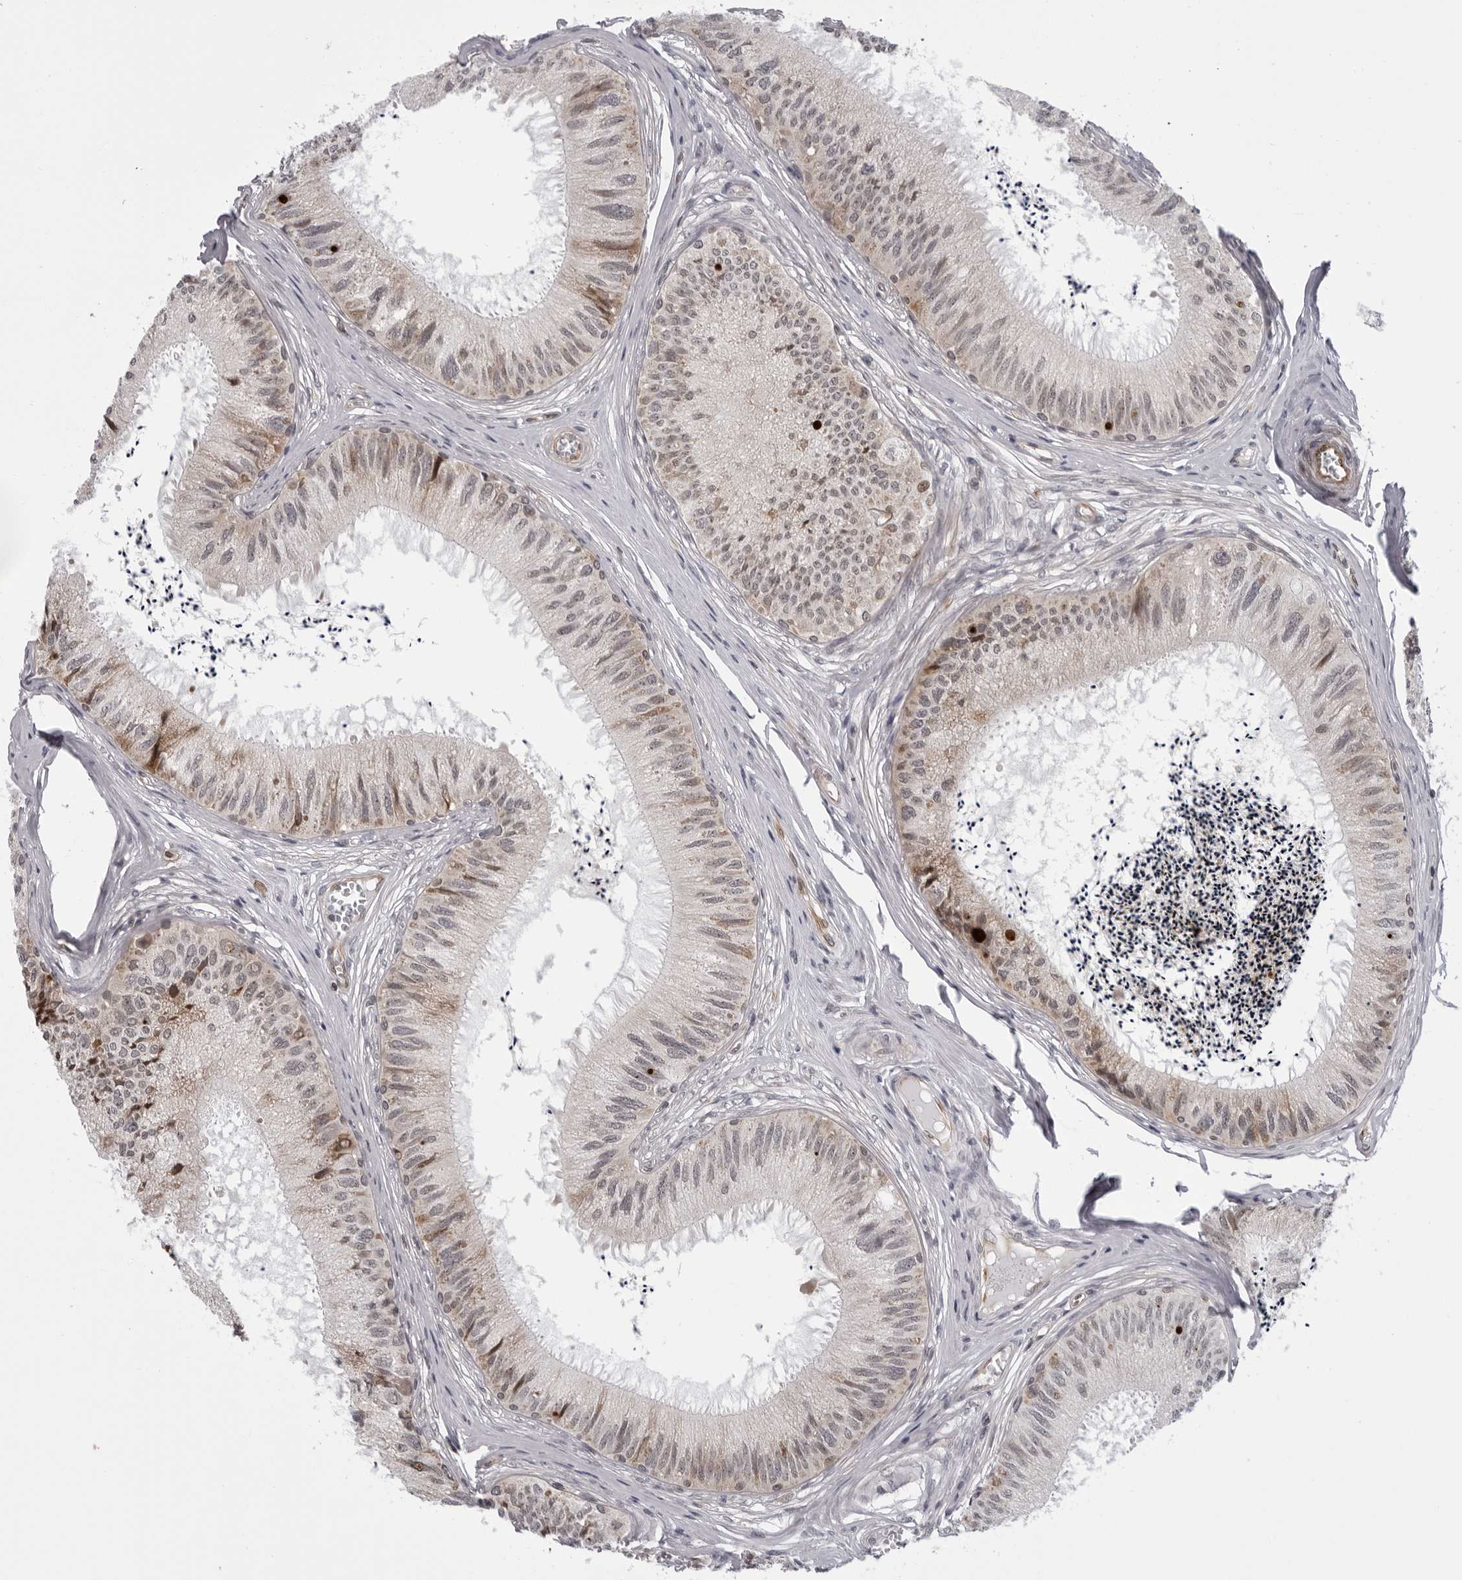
{"staining": {"intensity": "moderate", "quantity": ">75%", "location": "cytoplasmic/membranous"}, "tissue": "epididymis", "cell_type": "Glandular cells", "image_type": "normal", "snomed": [{"axis": "morphology", "description": "Normal tissue, NOS"}, {"axis": "topography", "description": "Epididymis"}], "caption": "The image demonstrates a brown stain indicating the presence of a protein in the cytoplasmic/membranous of glandular cells in epididymis. The staining is performed using DAB (3,3'-diaminobenzidine) brown chromogen to label protein expression. The nuclei are counter-stained blue using hematoxylin.", "gene": "GCSAML", "patient": {"sex": "male", "age": 79}}